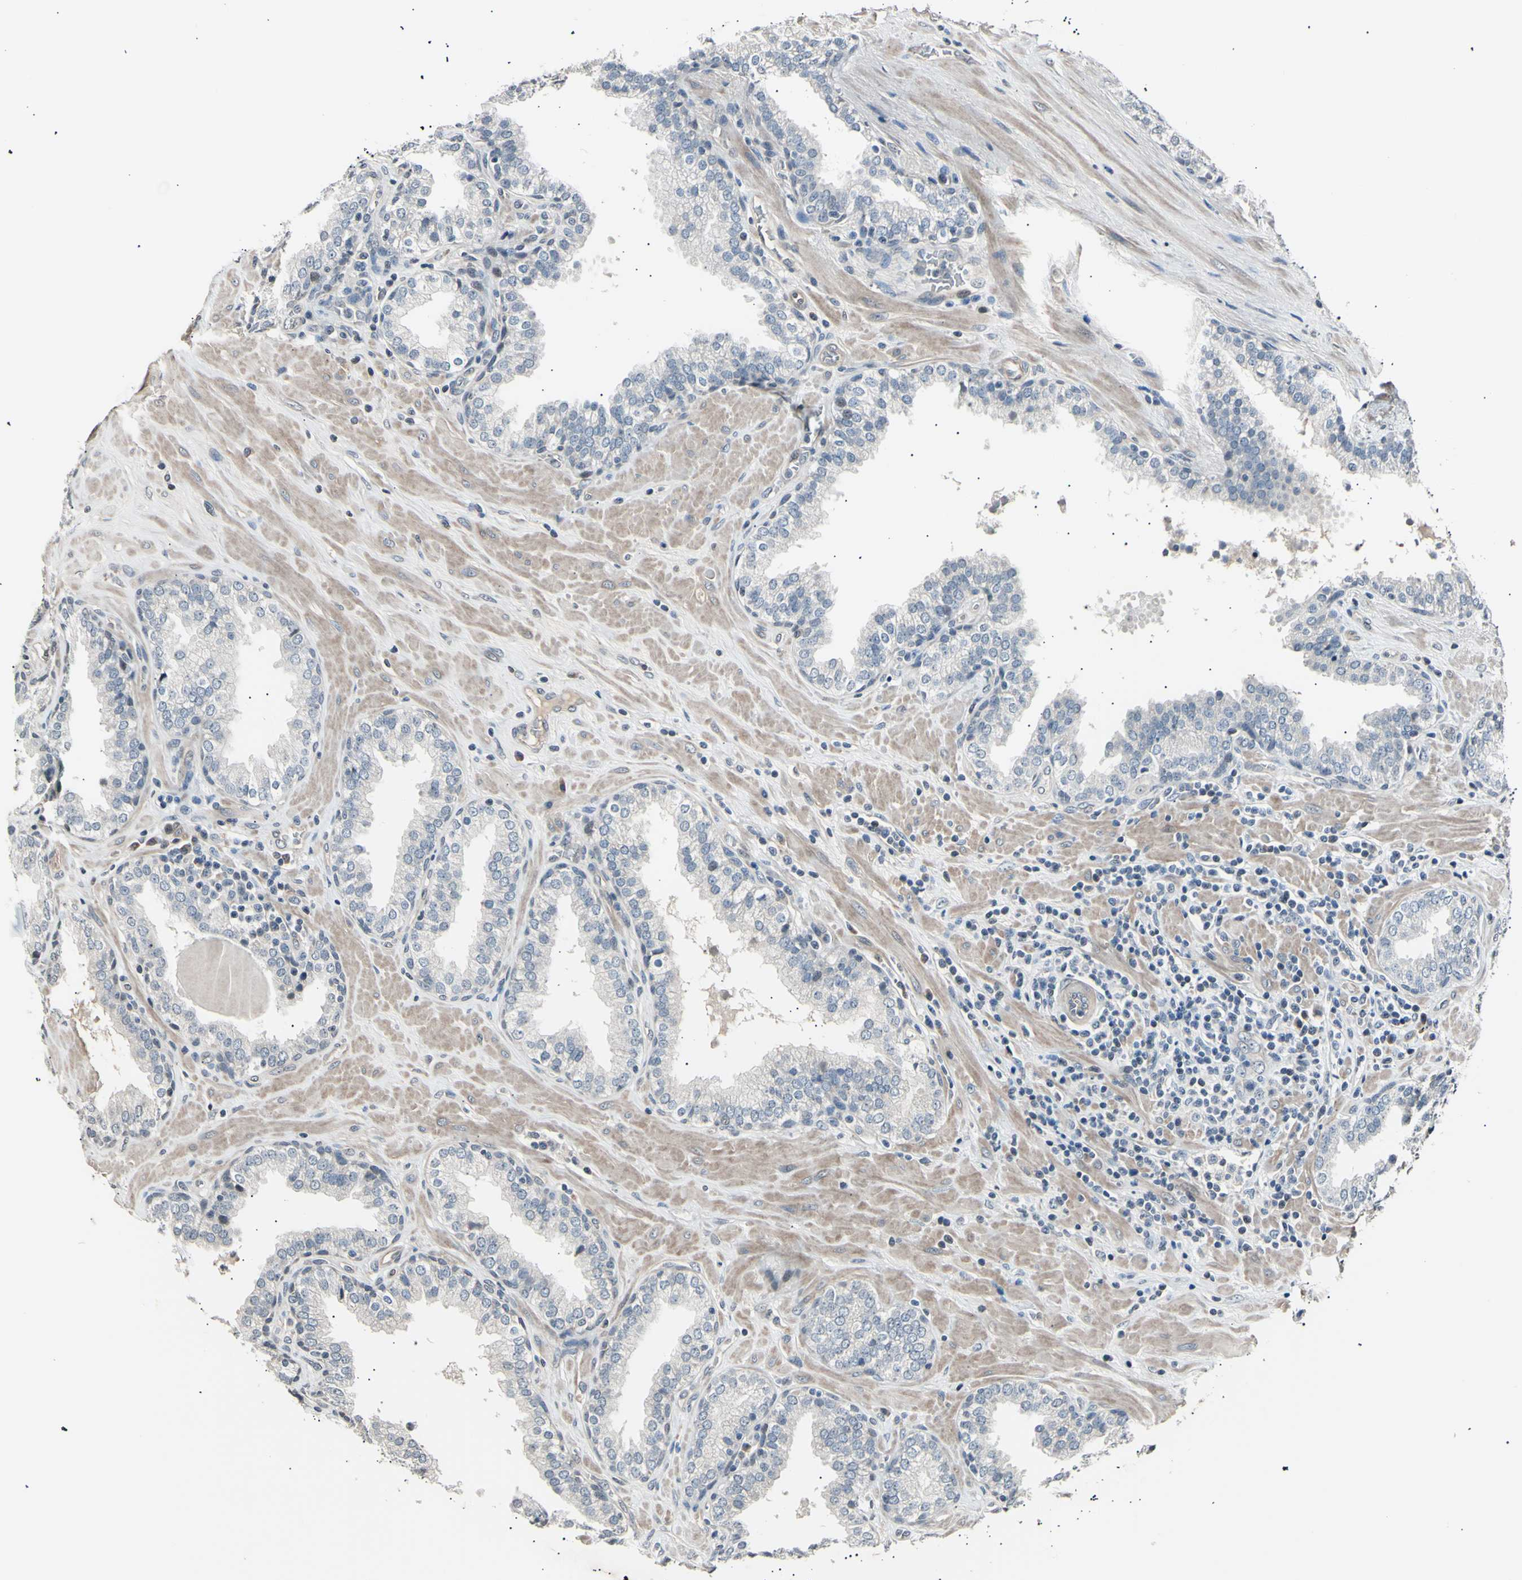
{"staining": {"intensity": "negative", "quantity": "none", "location": "none"}, "tissue": "prostate", "cell_type": "Glandular cells", "image_type": "normal", "snomed": [{"axis": "morphology", "description": "Normal tissue, NOS"}, {"axis": "topography", "description": "Prostate"}], "caption": "This is an immunohistochemistry (IHC) photomicrograph of normal prostate. There is no positivity in glandular cells.", "gene": "AK1", "patient": {"sex": "male", "age": 51}}